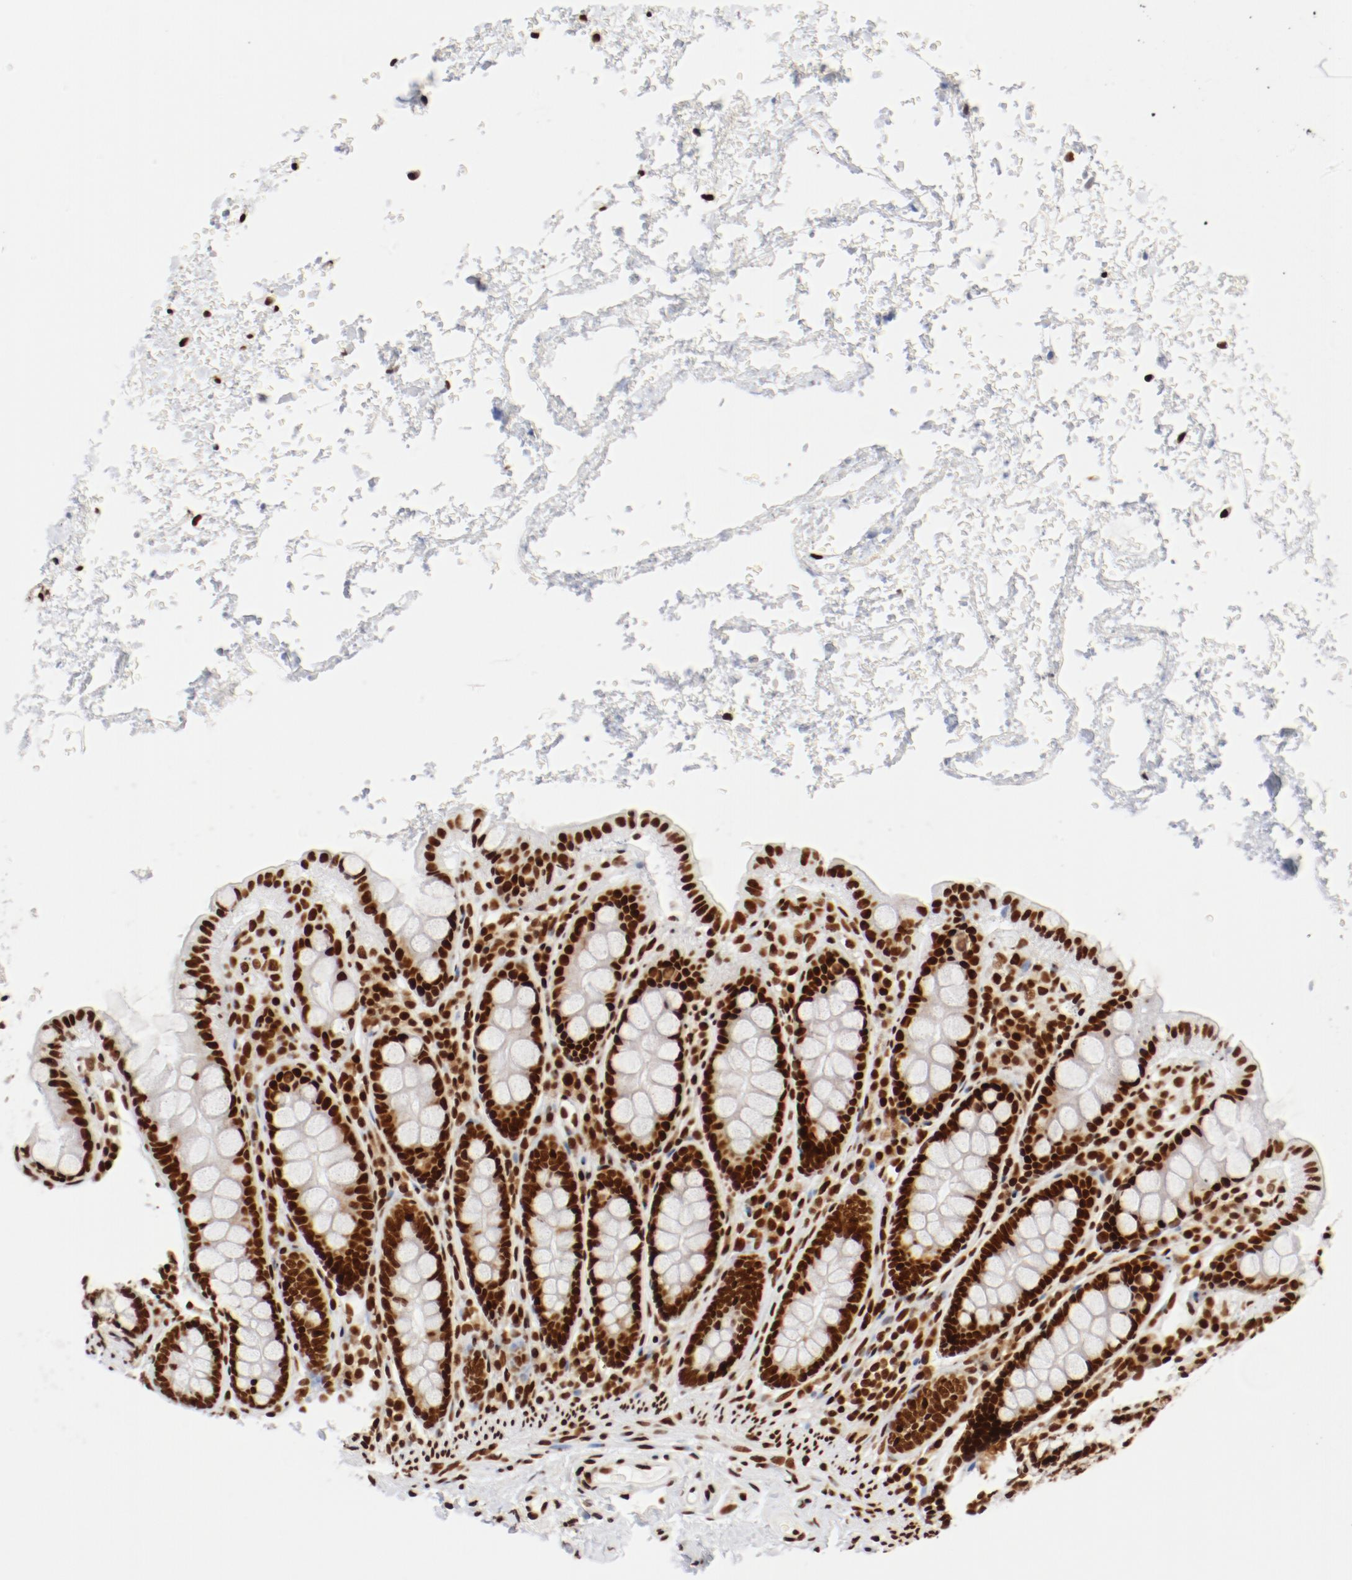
{"staining": {"intensity": "strong", "quantity": ">75%", "location": "nuclear"}, "tissue": "colon", "cell_type": "Endothelial cells", "image_type": "normal", "snomed": [{"axis": "morphology", "description": "Normal tissue, NOS"}, {"axis": "topography", "description": "Colon"}], "caption": "Immunohistochemistry (DAB (3,3'-diaminobenzidine)) staining of unremarkable human colon exhibits strong nuclear protein expression in about >75% of endothelial cells. (DAB = brown stain, brightfield microscopy at high magnification).", "gene": "CTBP1", "patient": {"sex": "female", "age": 61}}